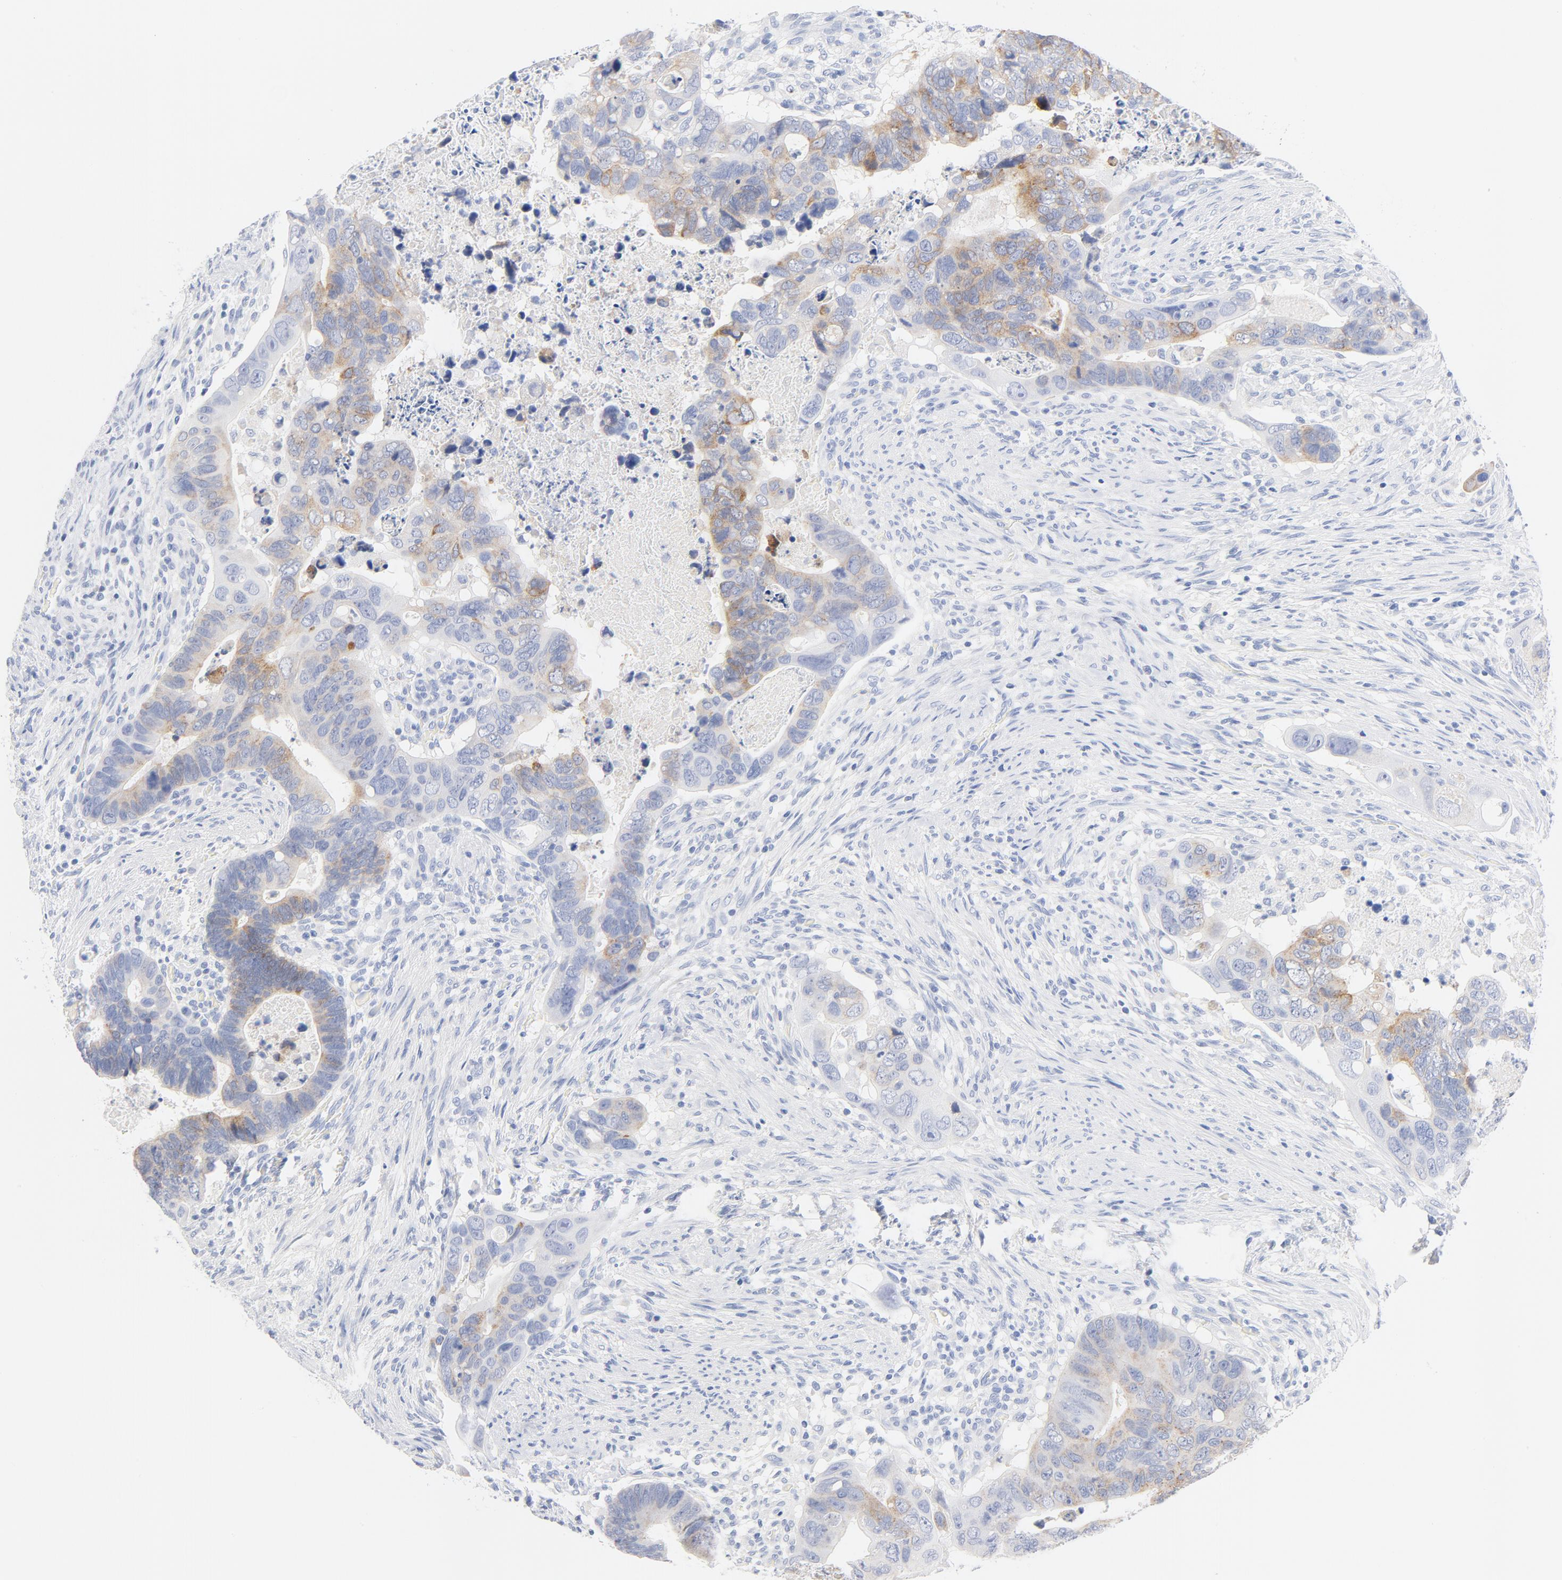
{"staining": {"intensity": "moderate", "quantity": "<25%", "location": "cytoplasmic/membranous"}, "tissue": "colorectal cancer", "cell_type": "Tumor cells", "image_type": "cancer", "snomed": [{"axis": "morphology", "description": "Adenocarcinoma, NOS"}, {"axis": "topography", "description": "Rectum"}], "caption": "Brown immunohistochemical staining in colorectal cancer (adenocarcinoma) demonstrates moderate cytoplasmic/membranous expression in approximately <25% of tumor cells.", "gene": "FGFR3", "patient": {"sex": "male", "age": 53}}